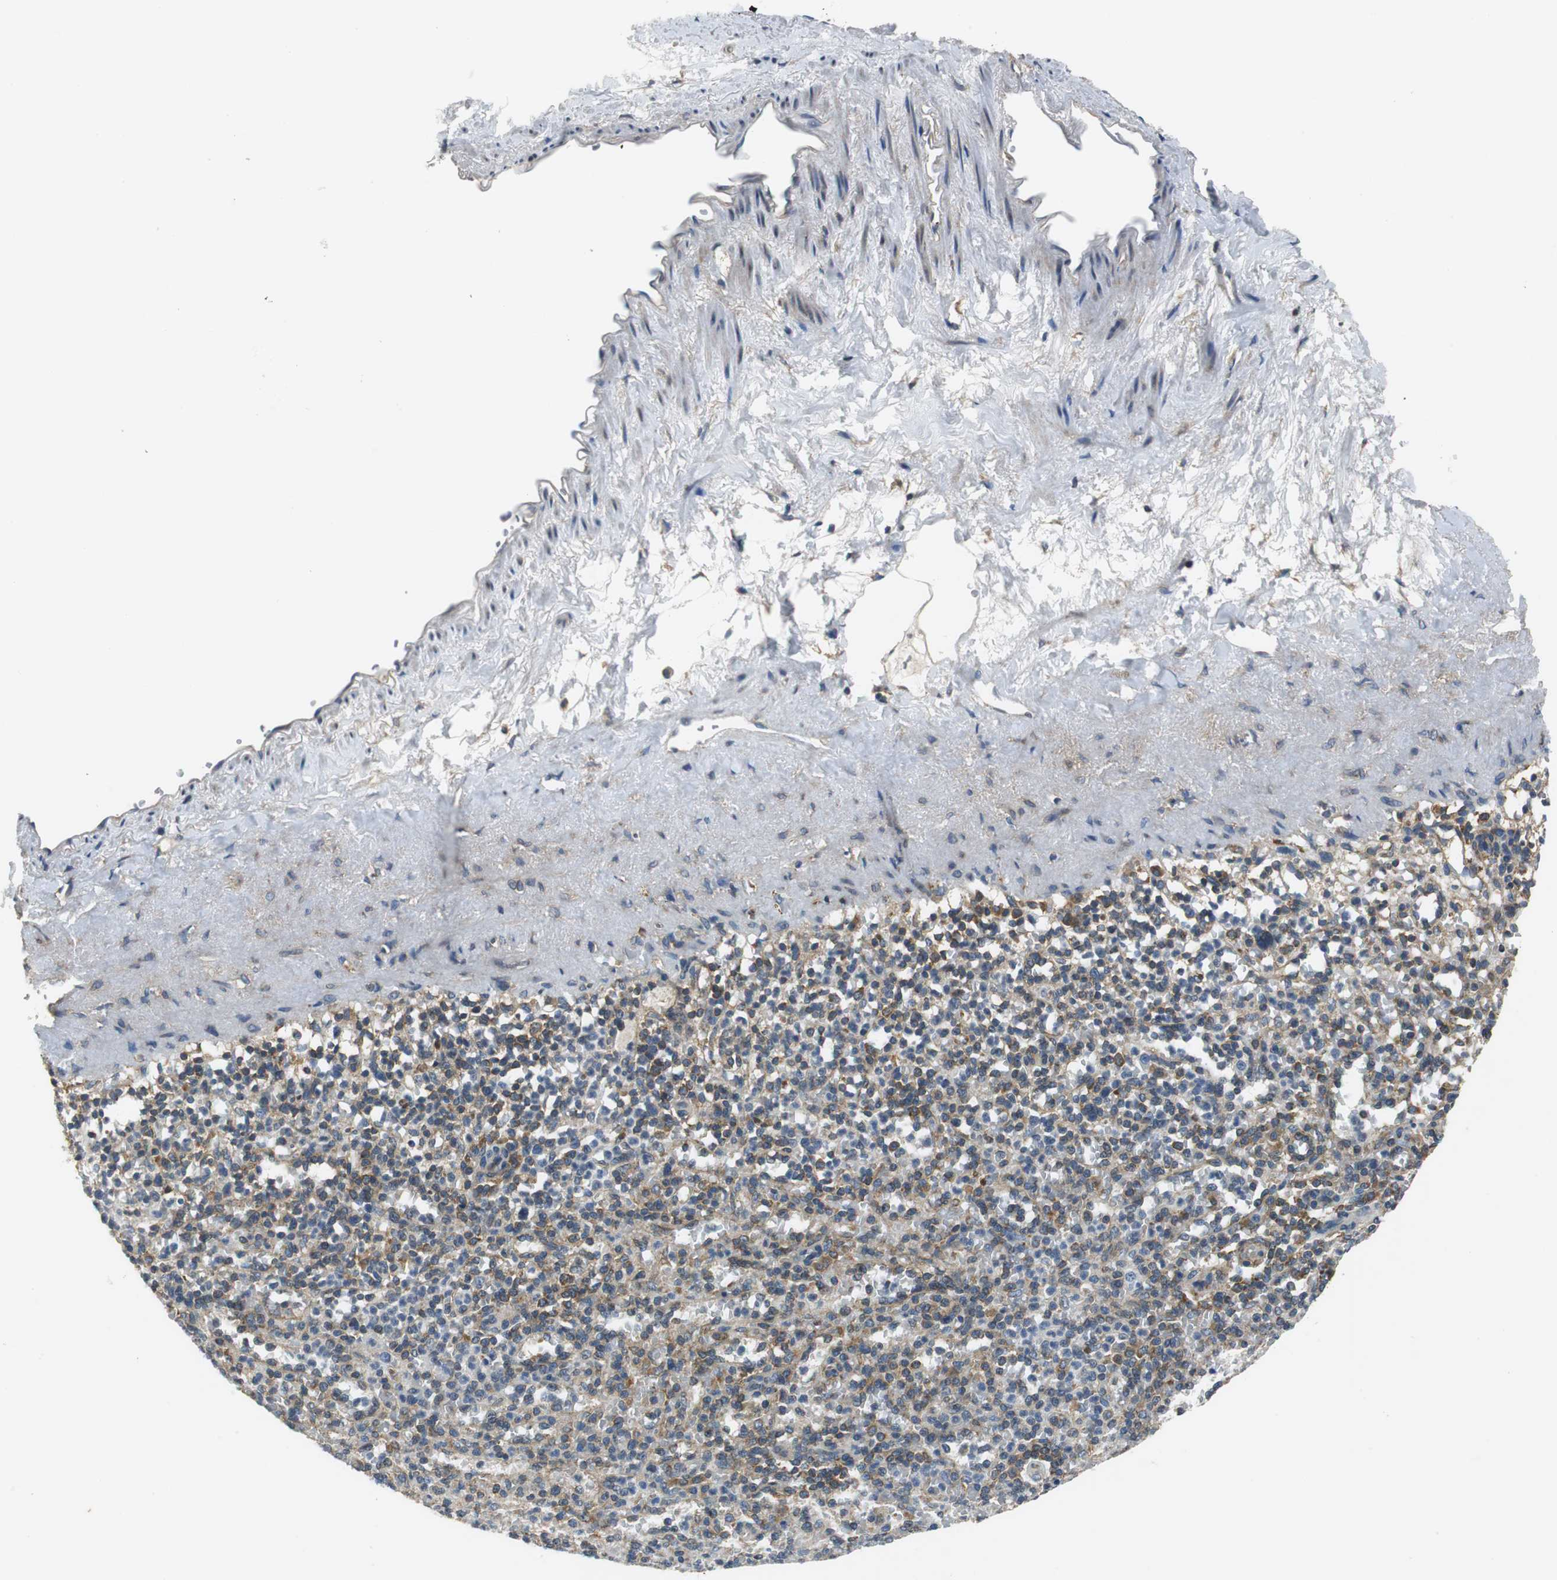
{"staining": {"intensity": "moderate", "quantity": "25%-75%", "location": "cytoplasmic/membranous"}, "tissue": "spleen", "cell_type": "Cells in red pulp", "image_type": "normal", "snomed": [{"axis": "morphology", "description": "Normal tissue, NOS"}, {"axis": "topography", "description": "Spleen"}], "caption": "Immunohistochemistry (IHC) of unremarkable spleen demonstrates medium levels of moderate cytoplasmic/membranous expression in approximately 25%-75% of cells in red pulp.", "gene": "CNOT3", "patient": {"sex": "female", "age": 74}}